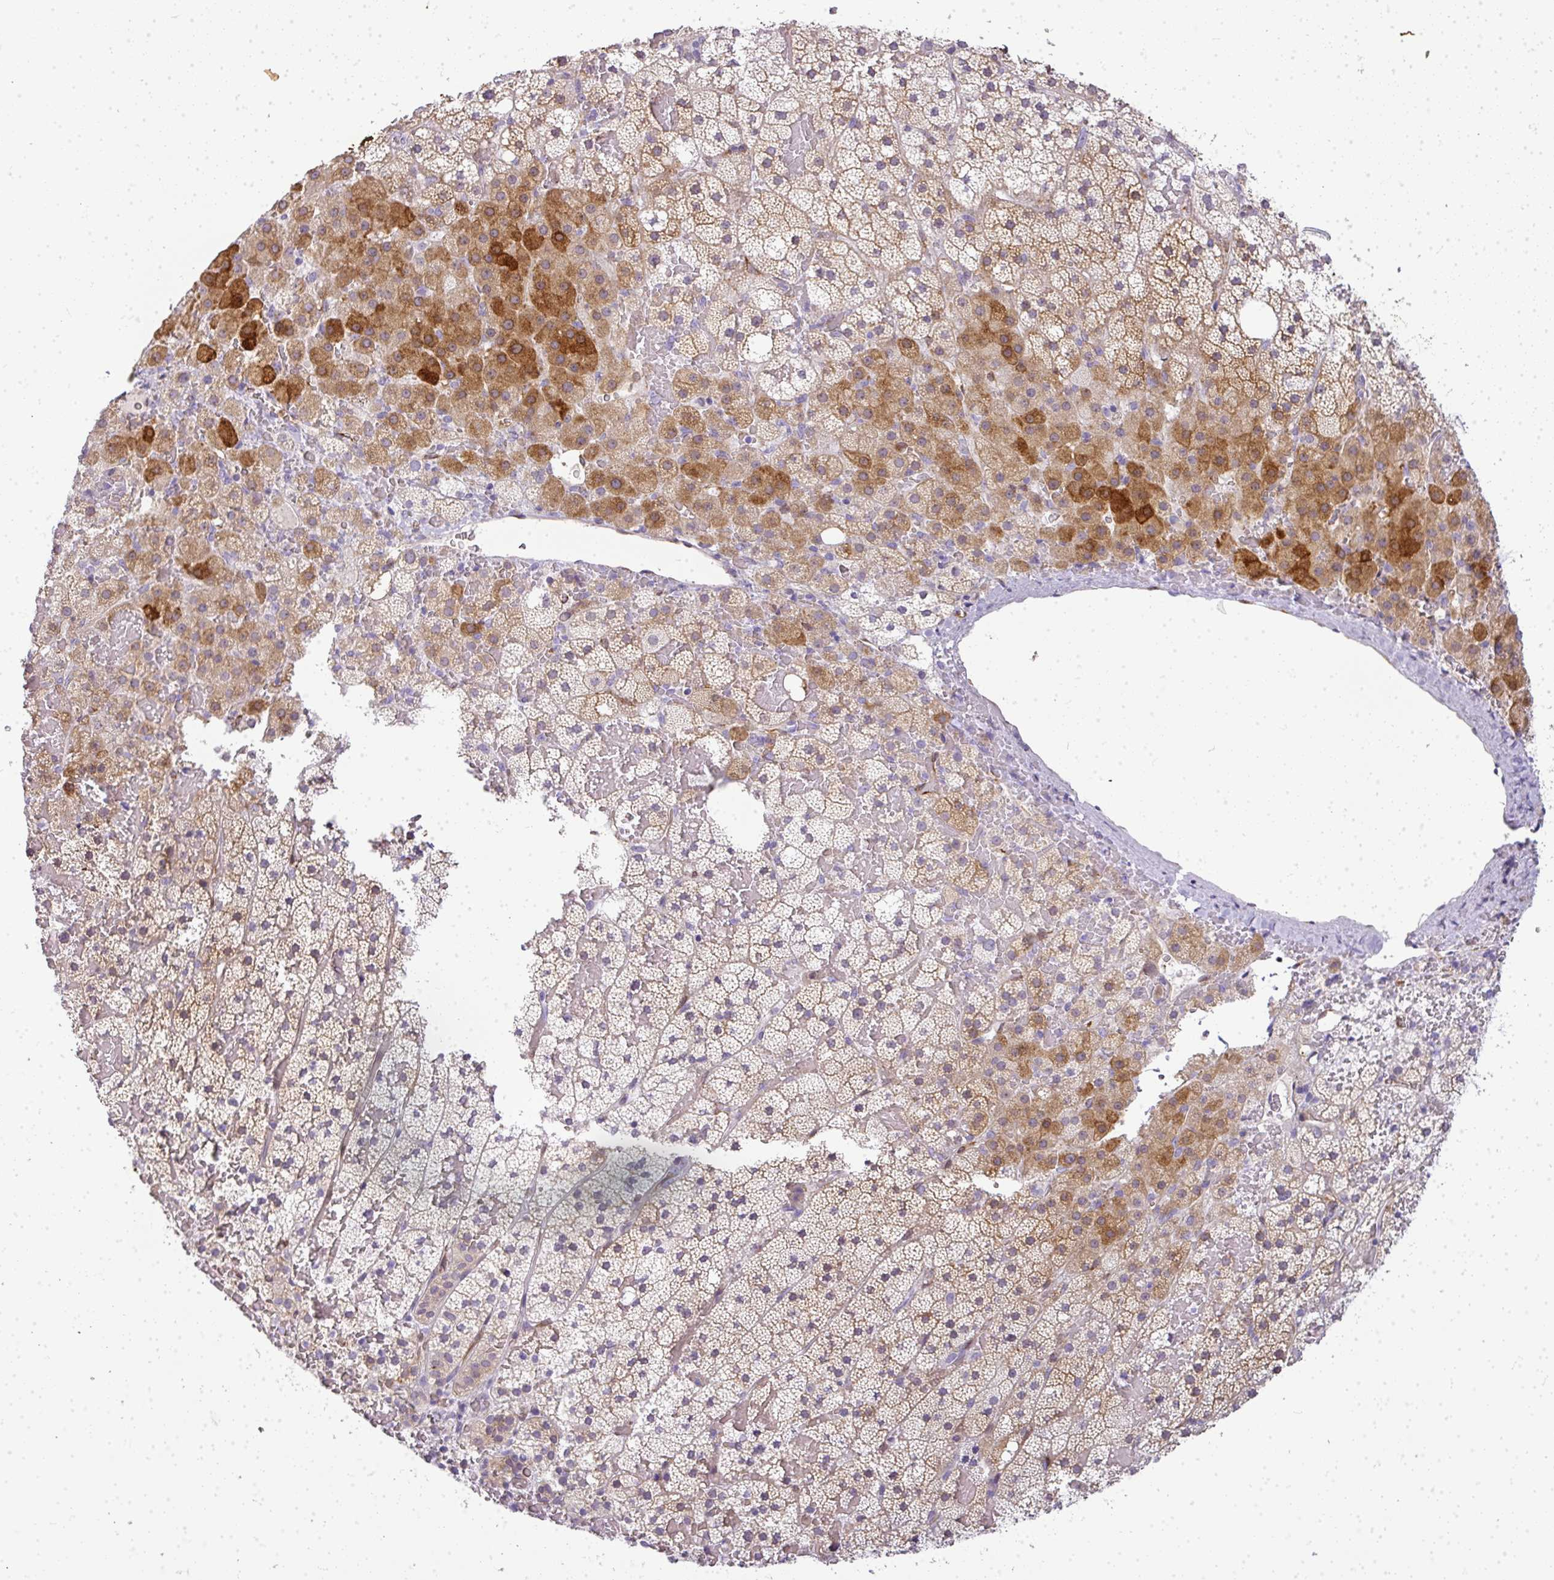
{"staining": {"intensity": "strong", "quantity": "25%-75%", "location": "cytoplasmic/membranous"}, "tissue": "adrenal gland", "cell_type": "Glandular cells", "image_type": "normal", "snomed": [{"axis": "morphology", "description": "Normal tissue, NOS"}, {"axis": "topography", "description": "Adrenal gland"}], "caption": "Protein staining shows strong cytoplasmic/membranous staining in approximately 25%-75% of glandular cells in unremarkable adrenal gland.", "gene": "LIPE", "patient": {"sex": "male", "age": 53}}